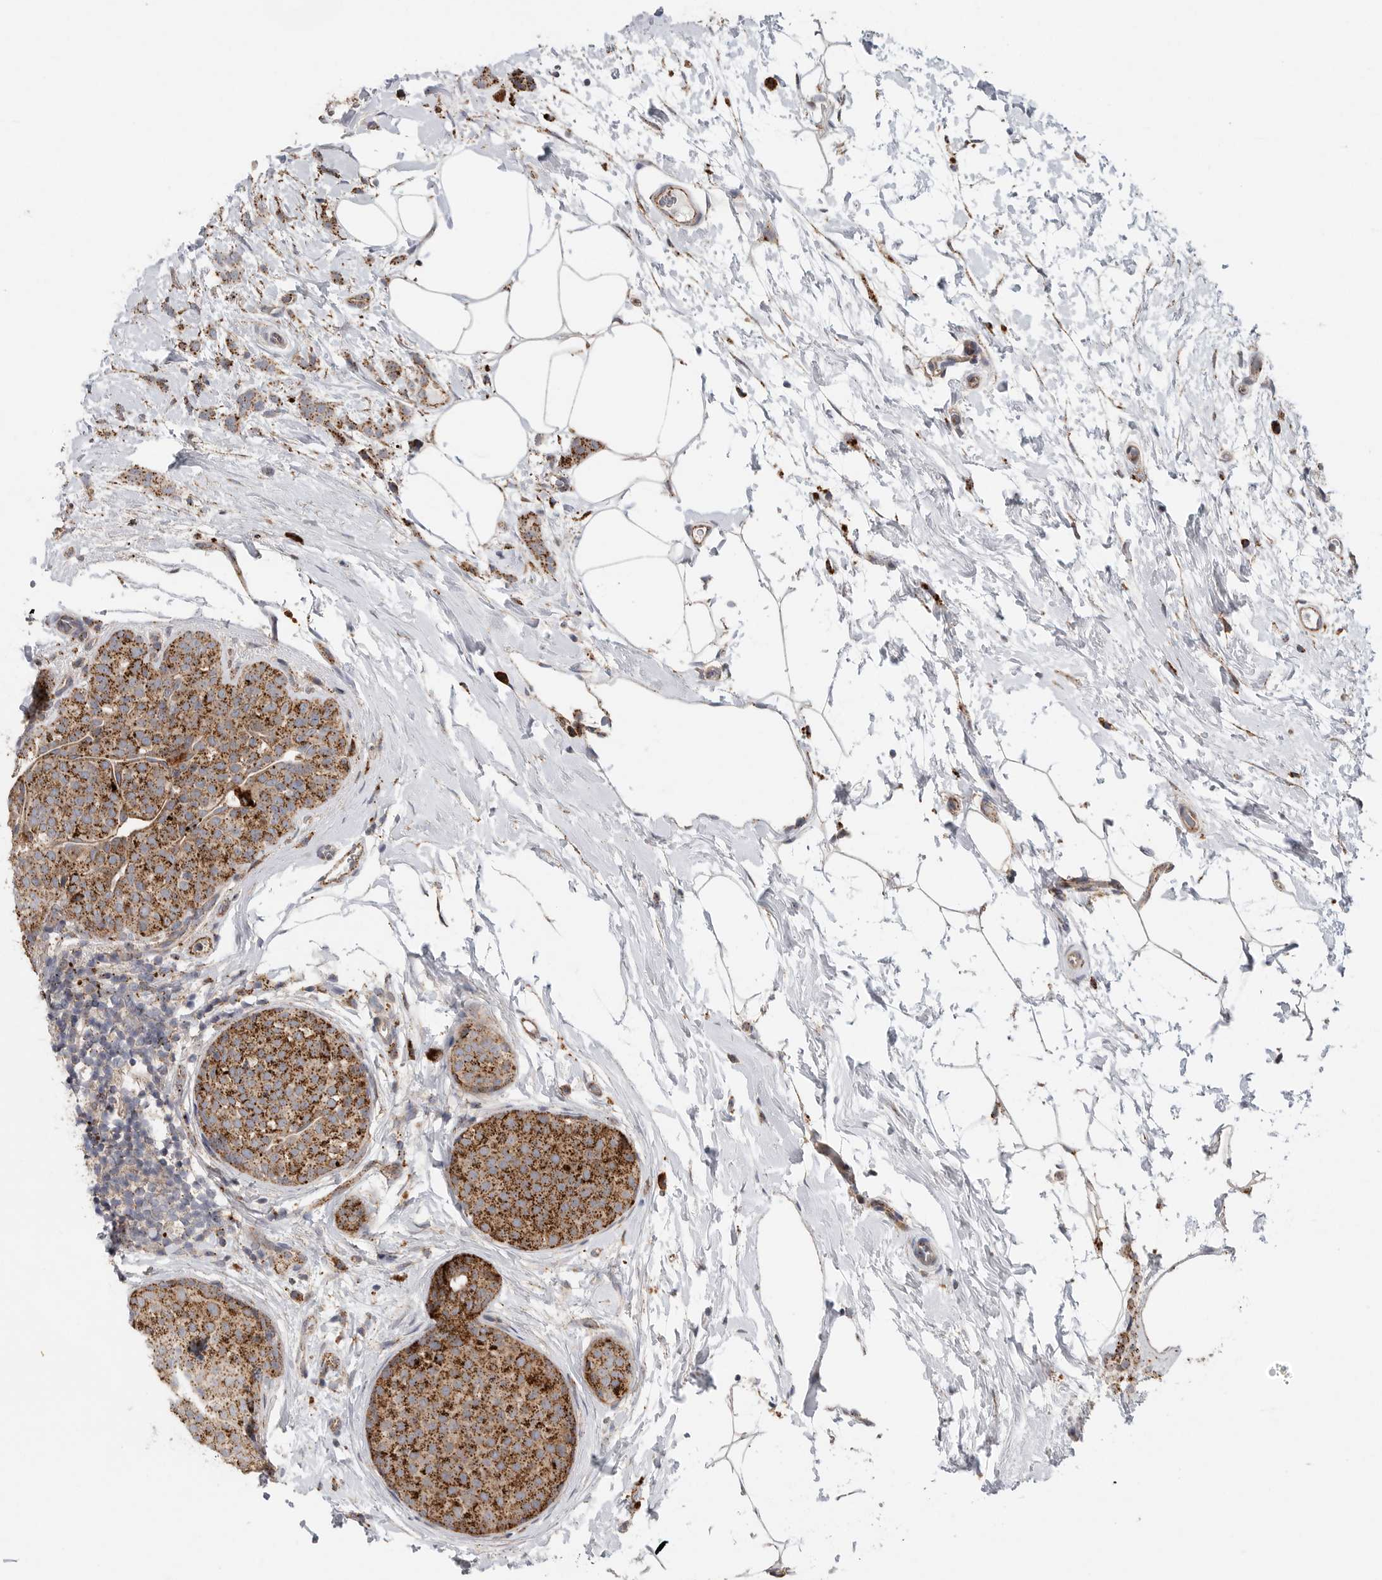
{"staining": {"intensity": "strong", "quantity": ">75%", "location": "cytoplasmic/membranous"}, "tissue": "breast cancer", "cell_type": "Tumor cells", "image_type": "cancer", "snomed": [{"axis": "morphology", "description": "Lobular carcinoma, in situ"}, {"axis": "morphology", "description": "Lobular carcinoma"}, {"axis": "topography", "description": "Breast"}], "caption": "Lobular carcinoma in situ (breast) was stained to show a protein in brown. There is high levels of strong cytoplasmic/membranous staining in about >75% of tumor cells.", "gene": "GALNS", "patient": {"sex": "female", "age": 41}}